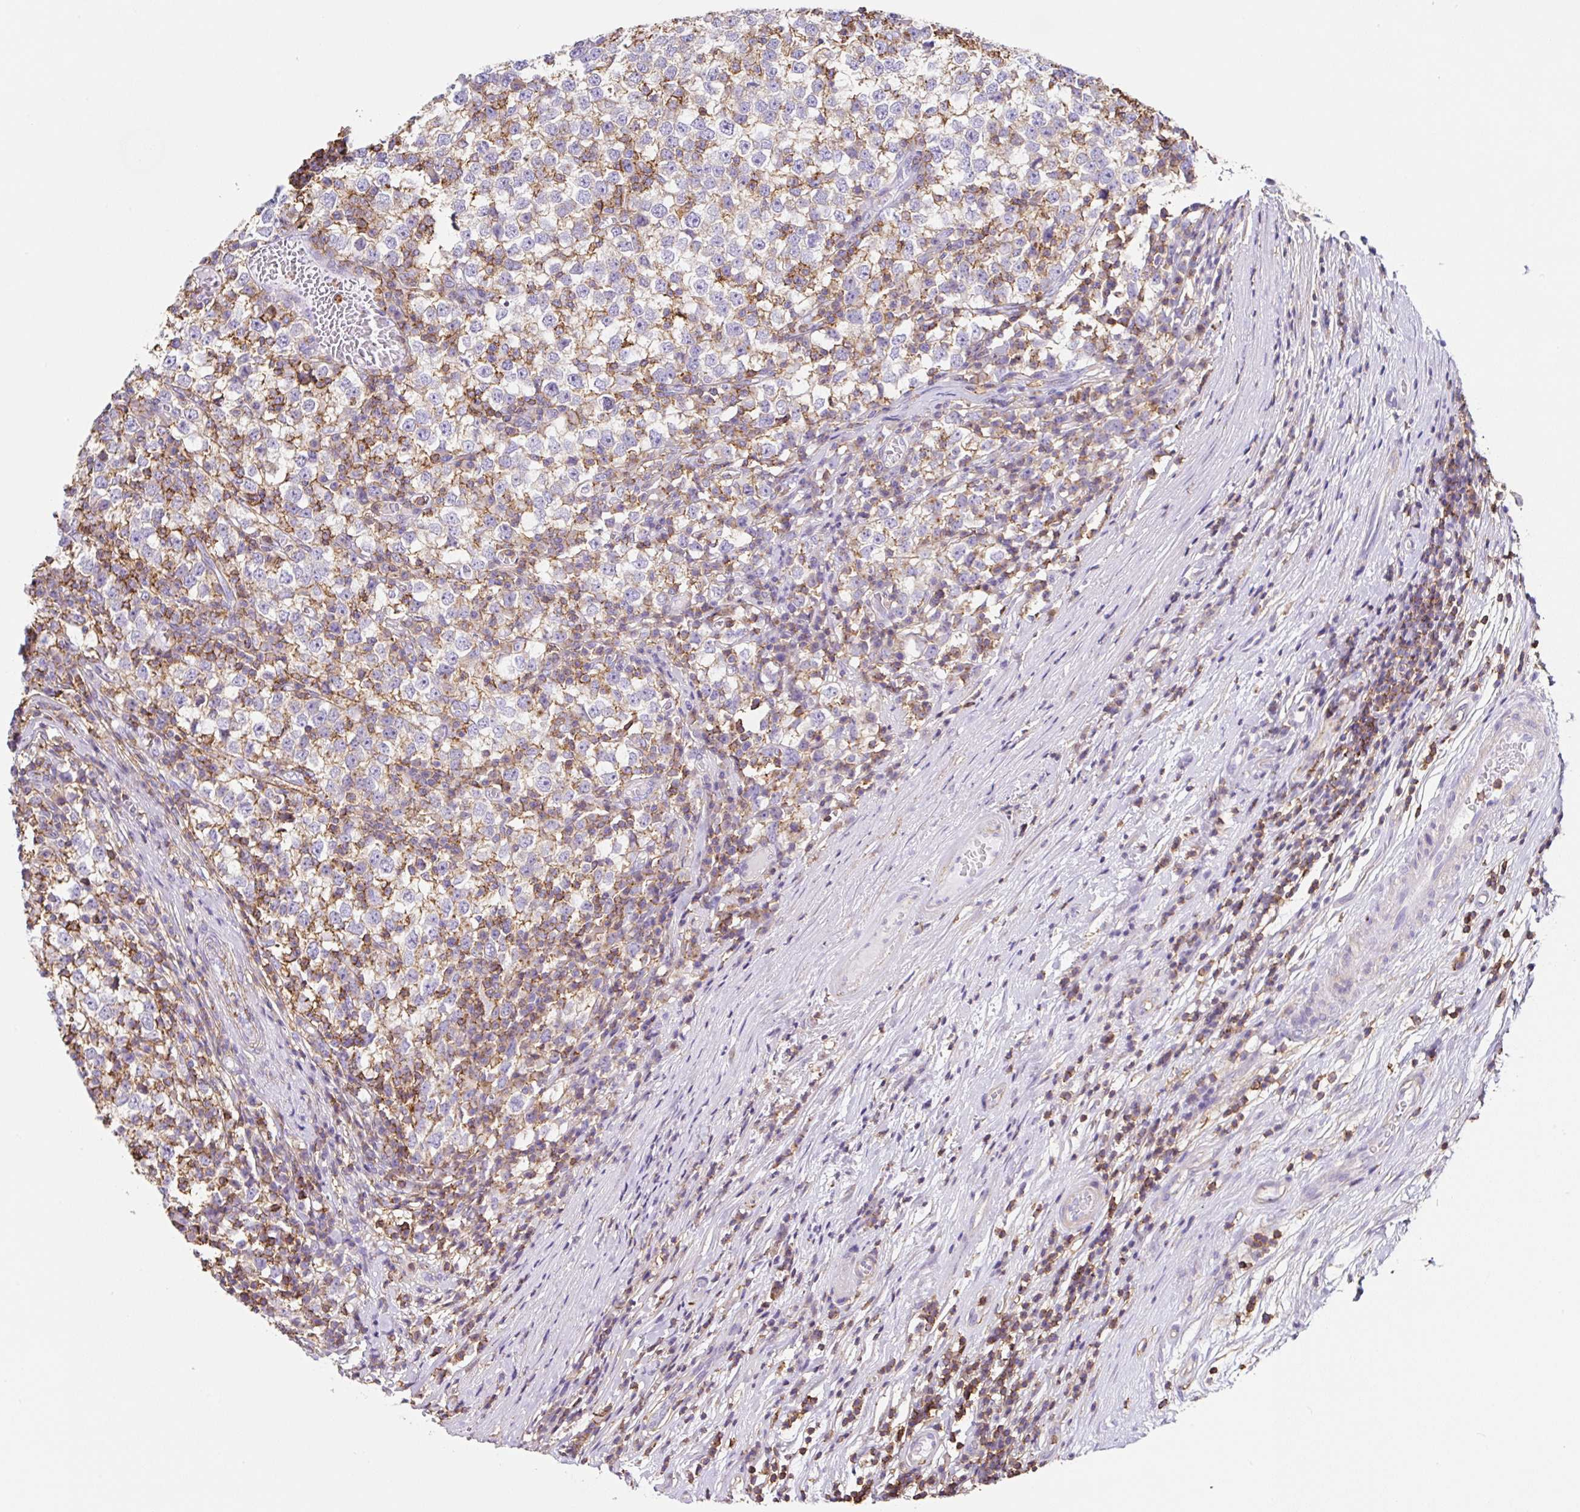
{"staining": {"intensity": "negative", "quantity": "none", "location": "none"}, "tissue": "testis cancer", "cell_type": "Tumor cells", "image_type": "cancer", "snomed": [{"axis": "morphology", "description": "Seminoma, NOS"}, {"axis": "topography", "description": "Testis"}], "caption": "Micrograph shows no significant protein expression in tumor cells of testis cancer.", "gene": "MTTP", "patient": {"sex": "male", "age": 65}}